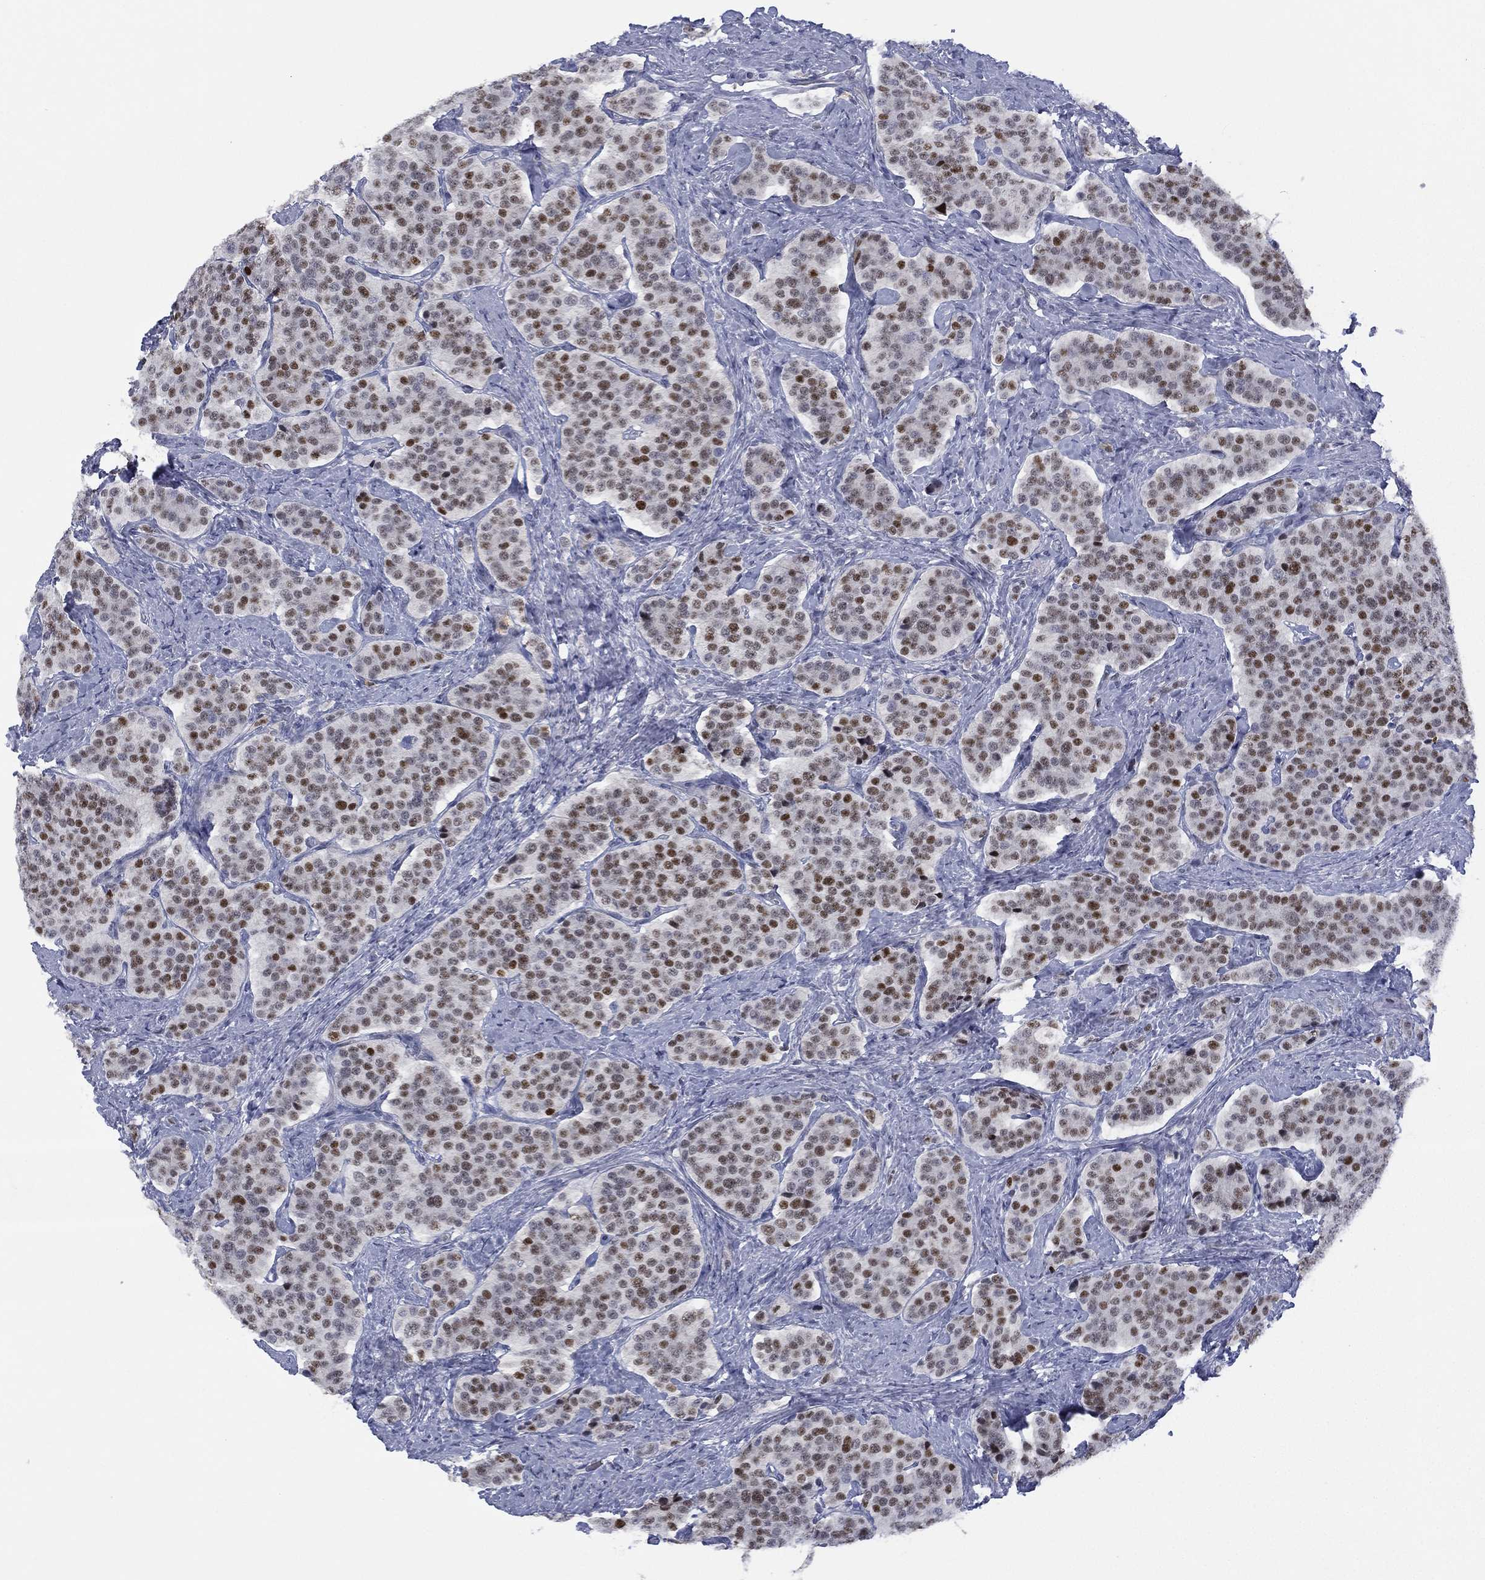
{"staining": {"intensity": "moderate", "quantity": "25%-75%", "location": "nuclear"}, "tissue": "carcinoid", "cell_type": "Tumor cells", "image_type": "cancer", "snomed": [{"axis": "morphology", "description": "Carcinoid, malignant, NOS"}, {"axis": "topography", "description": "Small intestine"}], "caption": "Immunohistochemical staining of carcinoid shows medium levels of moderate nuclear protein staining in about 25%-75% of tumor cells.", "gene": "ZNF711", "patient": {"sex": "female", "age": 58}}